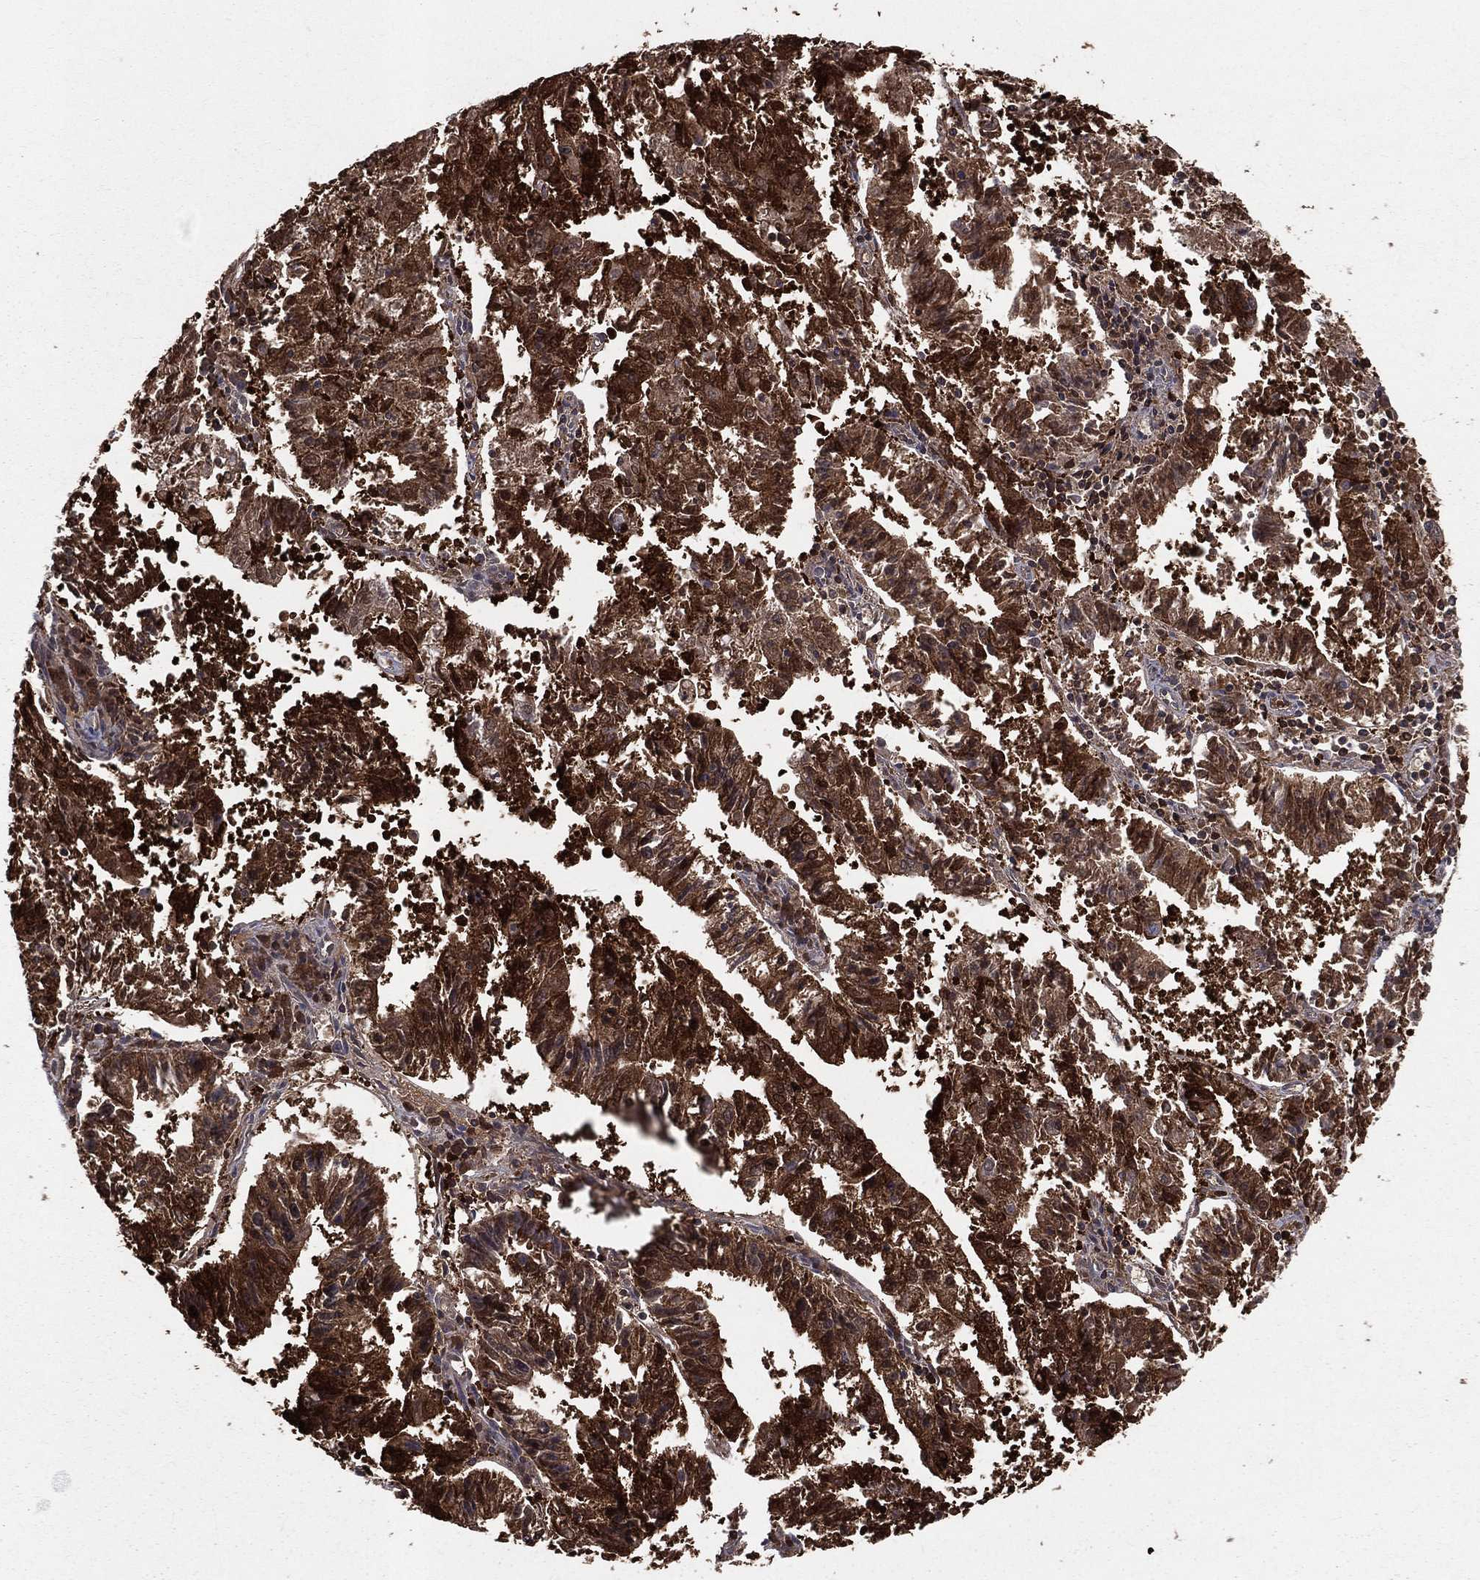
{"staining": {"intensity": "strong", "quantity": ">75%", "location": "cytoplasmic/membranous"}, "tissue": "endometrial cancer", "cell_type": "Tumor cells", "image_type": "cancer", "snomed": [{"axis": "morphology", "description": "Adenocarcinoma, NOS"}, {"axis": "topography", "description": "Endometrium"}], "caption": "Immunohistochemical staining of endometrial cancer (adenocarcinoma) exhibits strong cytoplasmic/membranous protein positivity in about >75% of tumor cells.", "gene": "ENO1", "patient": {"sex": "female", "age": 82}}